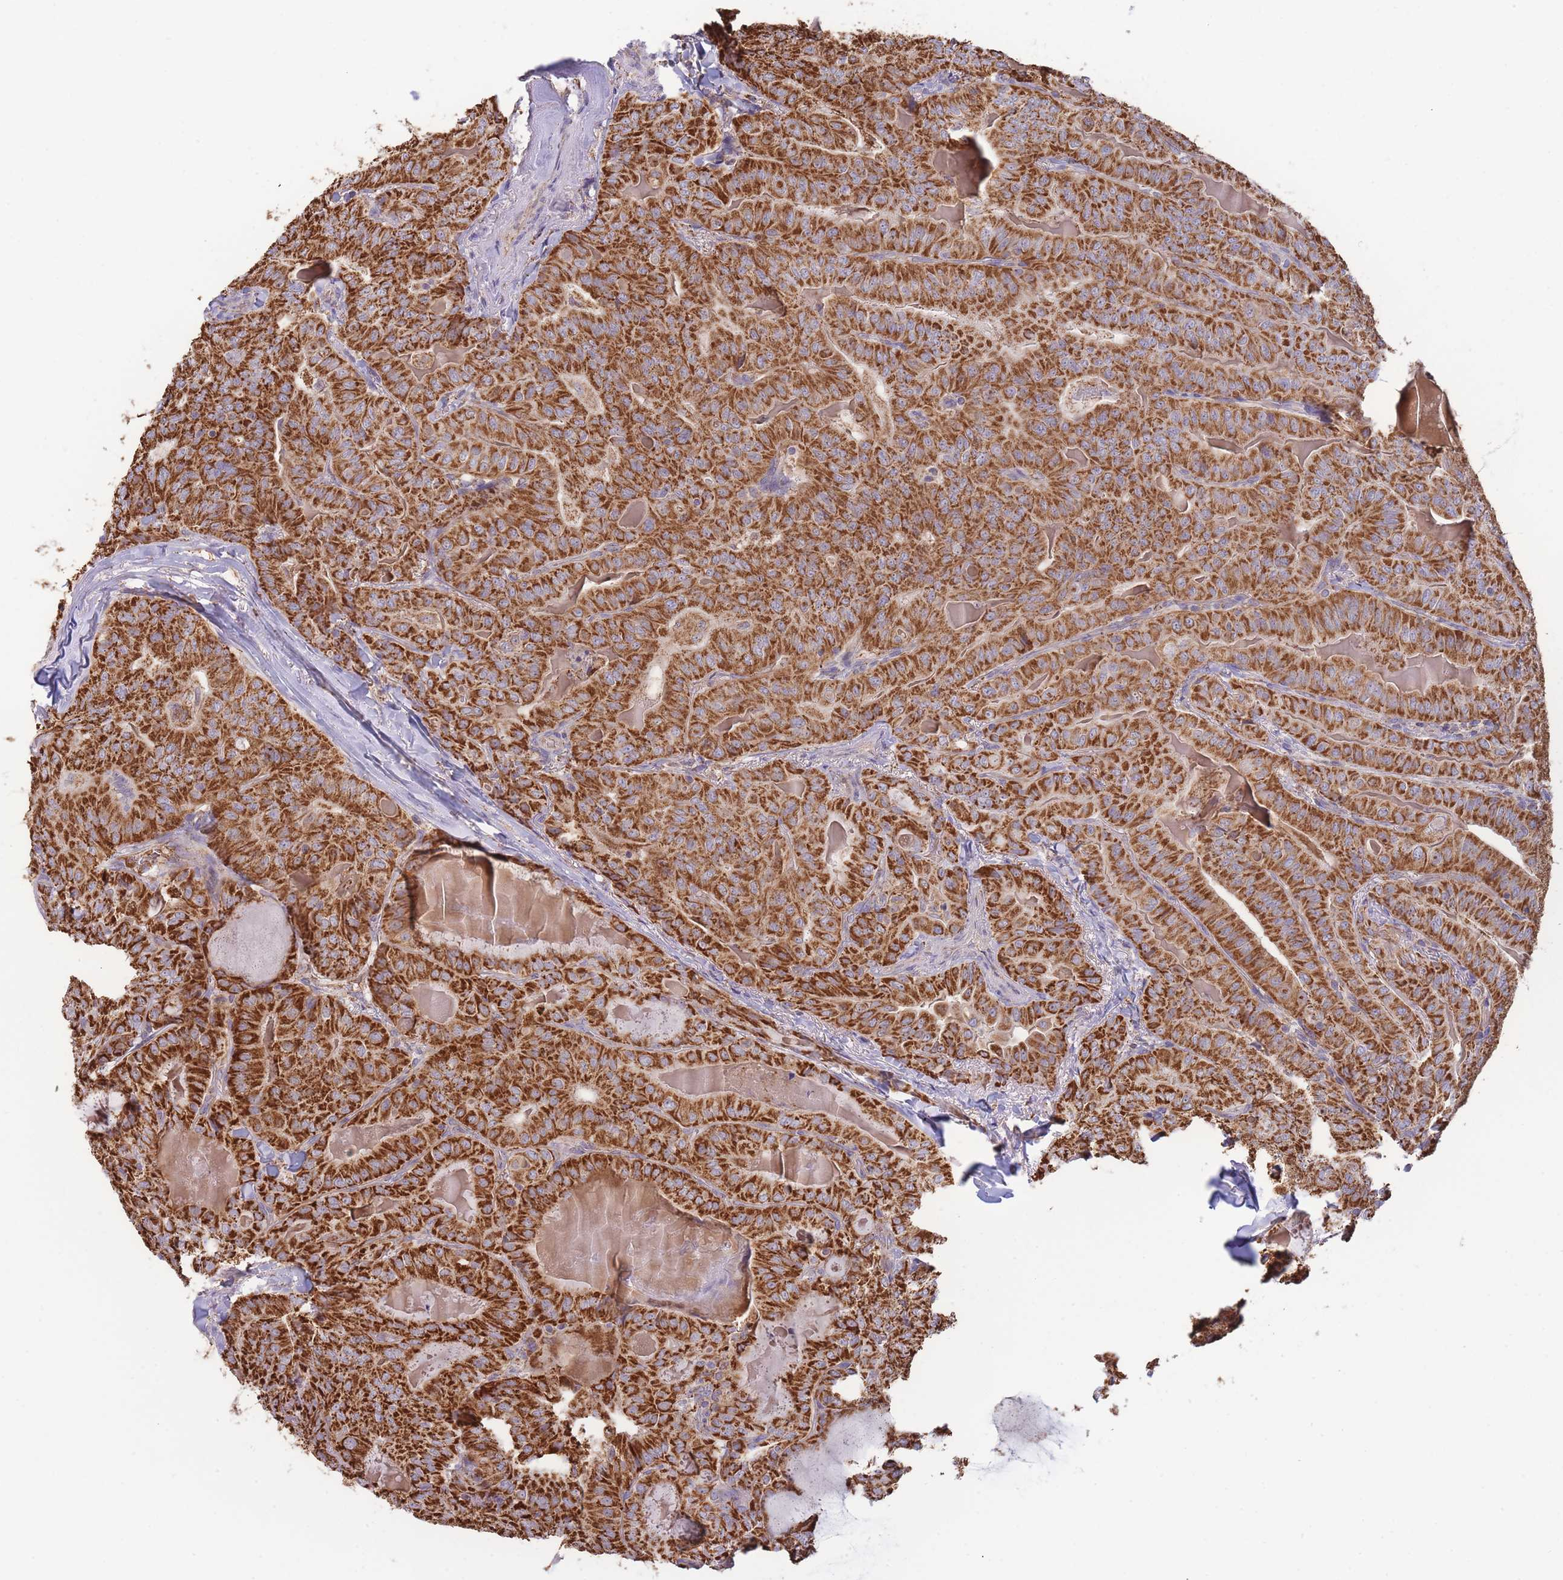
{"staining": {"intensity": "strong", "quantity": ">75%", "location": "cytoplasmic/membranous"}, "tissue": "thyroid cancer", "cell_type": "Tumor cells", "image_type": "cancer", "snomed": [{"axis": "morphology", "description": "Papillary adenocarcinoma, NOS"}, {"axis": "topography", "description": "Thyroid gland"}], "caption": "IHC of thyroid cancer displays high levels of strong cytoplasmic/membranous positivity in approximately >75% of tumor cells.", "gene": "MRPL17", "patient": {"sex": "female", "age": 68}}